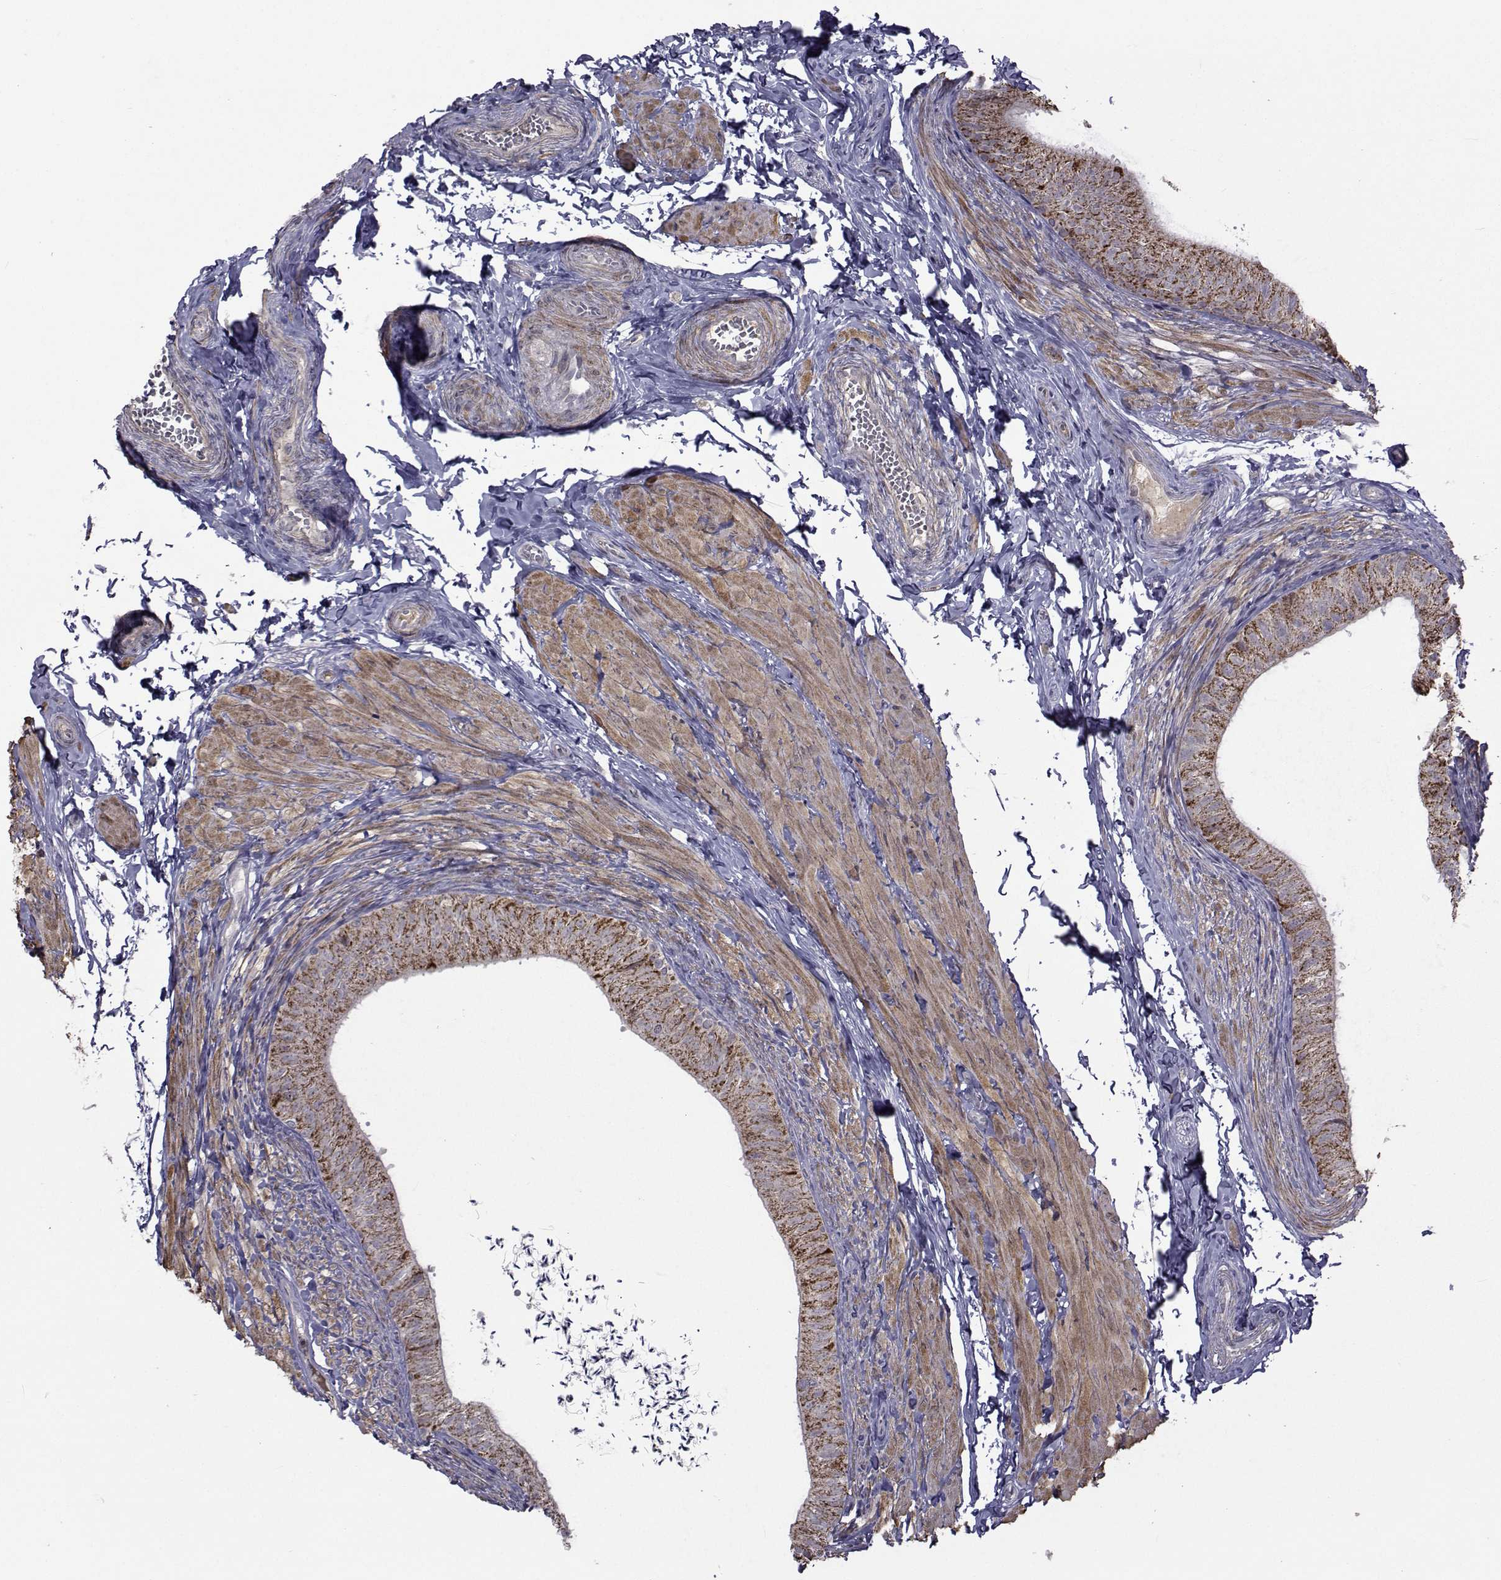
{"staining": {"intensity": "strong", "quantity": "25%-75%", "location": "cytoplasmic/membranous"}, "tissue": "epididymis", "cell_type": "Glandular cells", "image_type": "normal", "snomed": [{"axis": "morphology", "description": "Normal tissue, NOS"}, {"axis": "topography", "description": "Epididymis, spermatic cord, NOS"}, {"axis": "topography", "description": "Epididymis"}, {"axis": "topography", "description": "Peripheral nerve tissue"}], "caption": "This is an image of immunohistochemistry (IHC) staining of benign epididymis, which shows strong expression in the cytoplasmic/membranous of glandular cells.", "gene": "FDXR", "patient": {"sex": "male", "age": 29}}